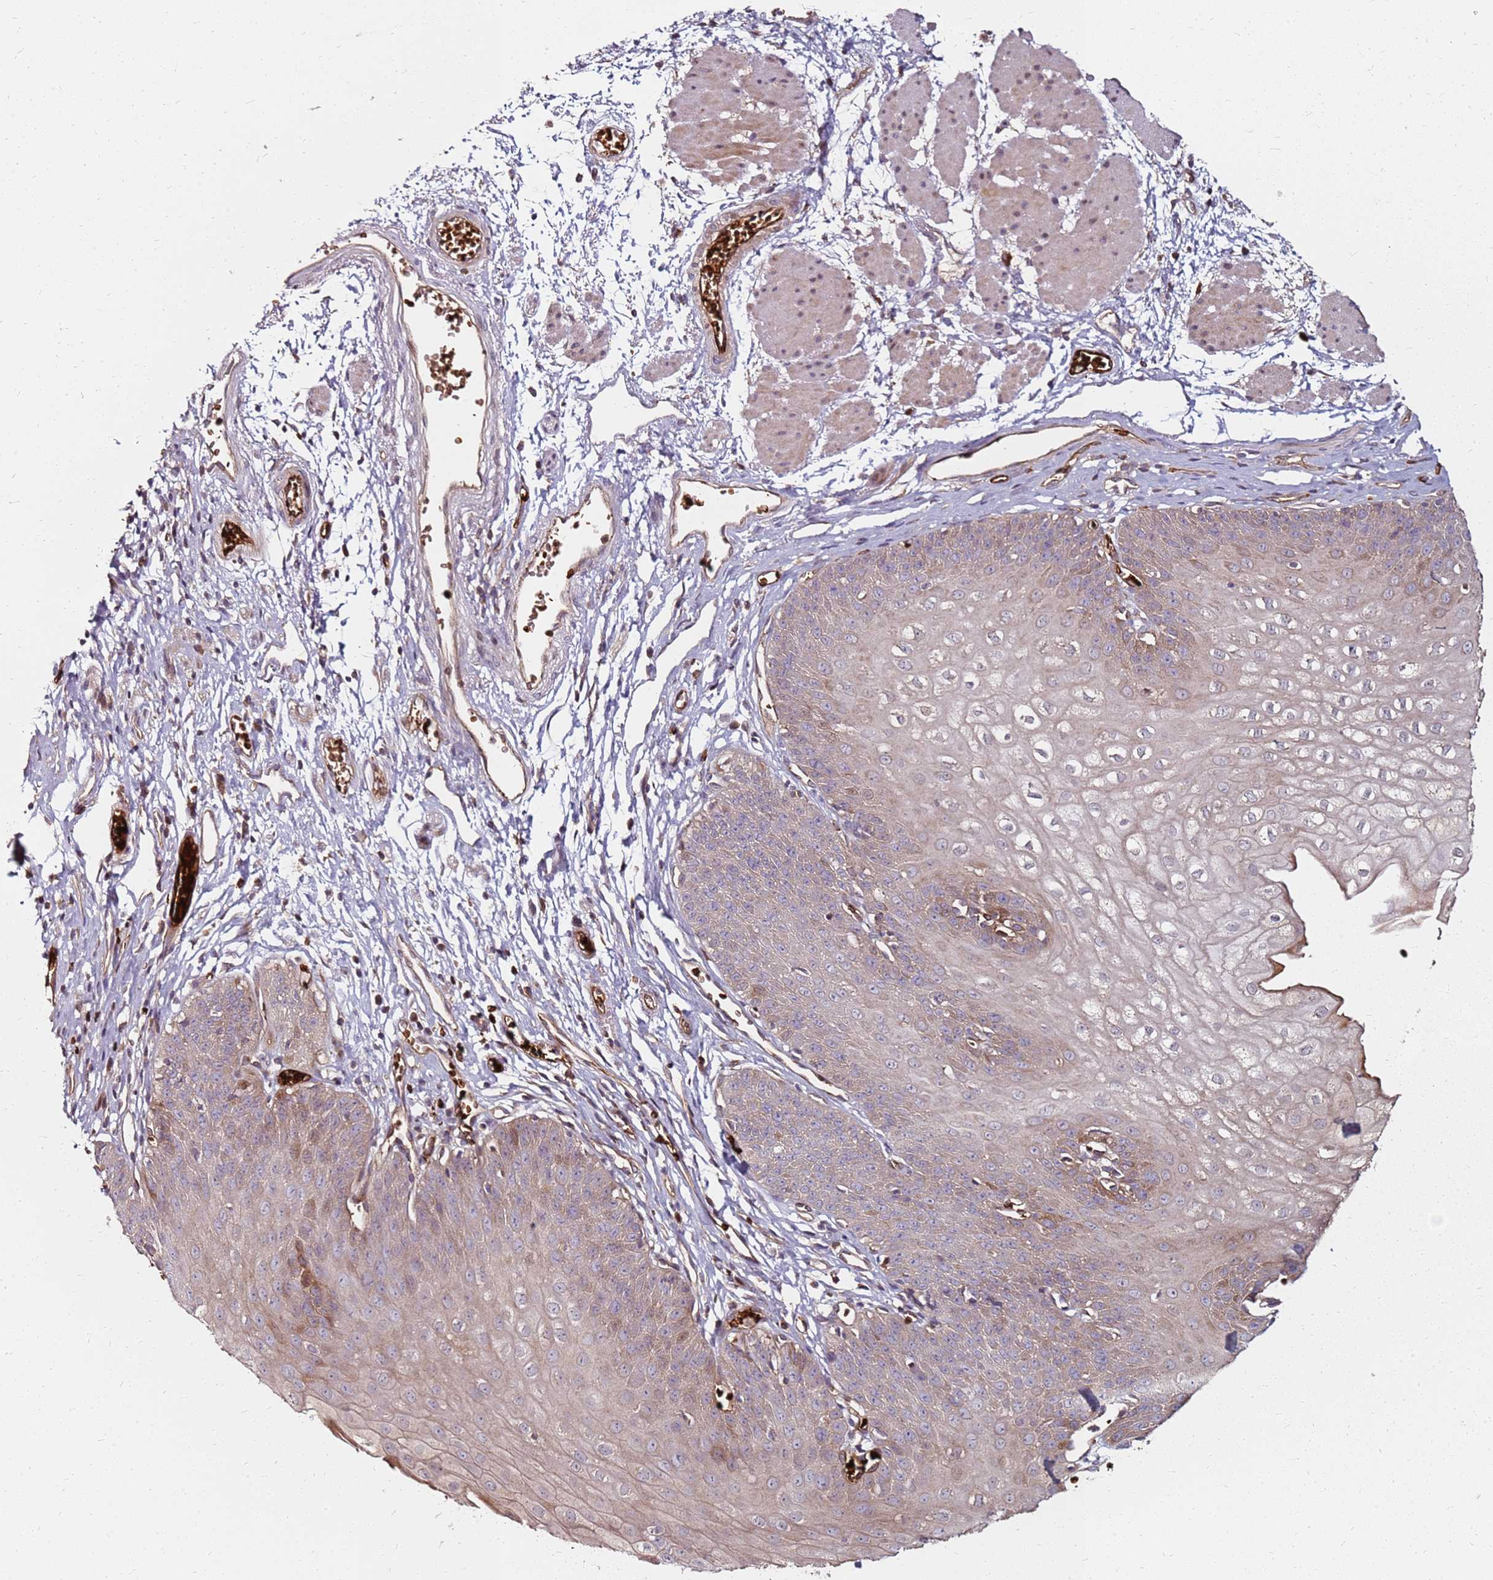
{"staining": {"intensity": "moderate", "quantity": "25%-75%", "location": "cytoplasmic/membranous"}, "tissue": "esophagus", "cell_type": "Squamous epithelial cells", "image_type": "normal", "snomed": [{"axis": "morphology", "description": "Normal tissue, NOS"}, {"axis": "topography", "description": "Esophagus"}], "caption": "Squamous epithelial cells exhibit moderate cytoplasmic/membranous expression in approximately 25%-75% of cells in normal esophagus.", "gene": "RNF11", "patient": {"sex": "male", "age": 71}}